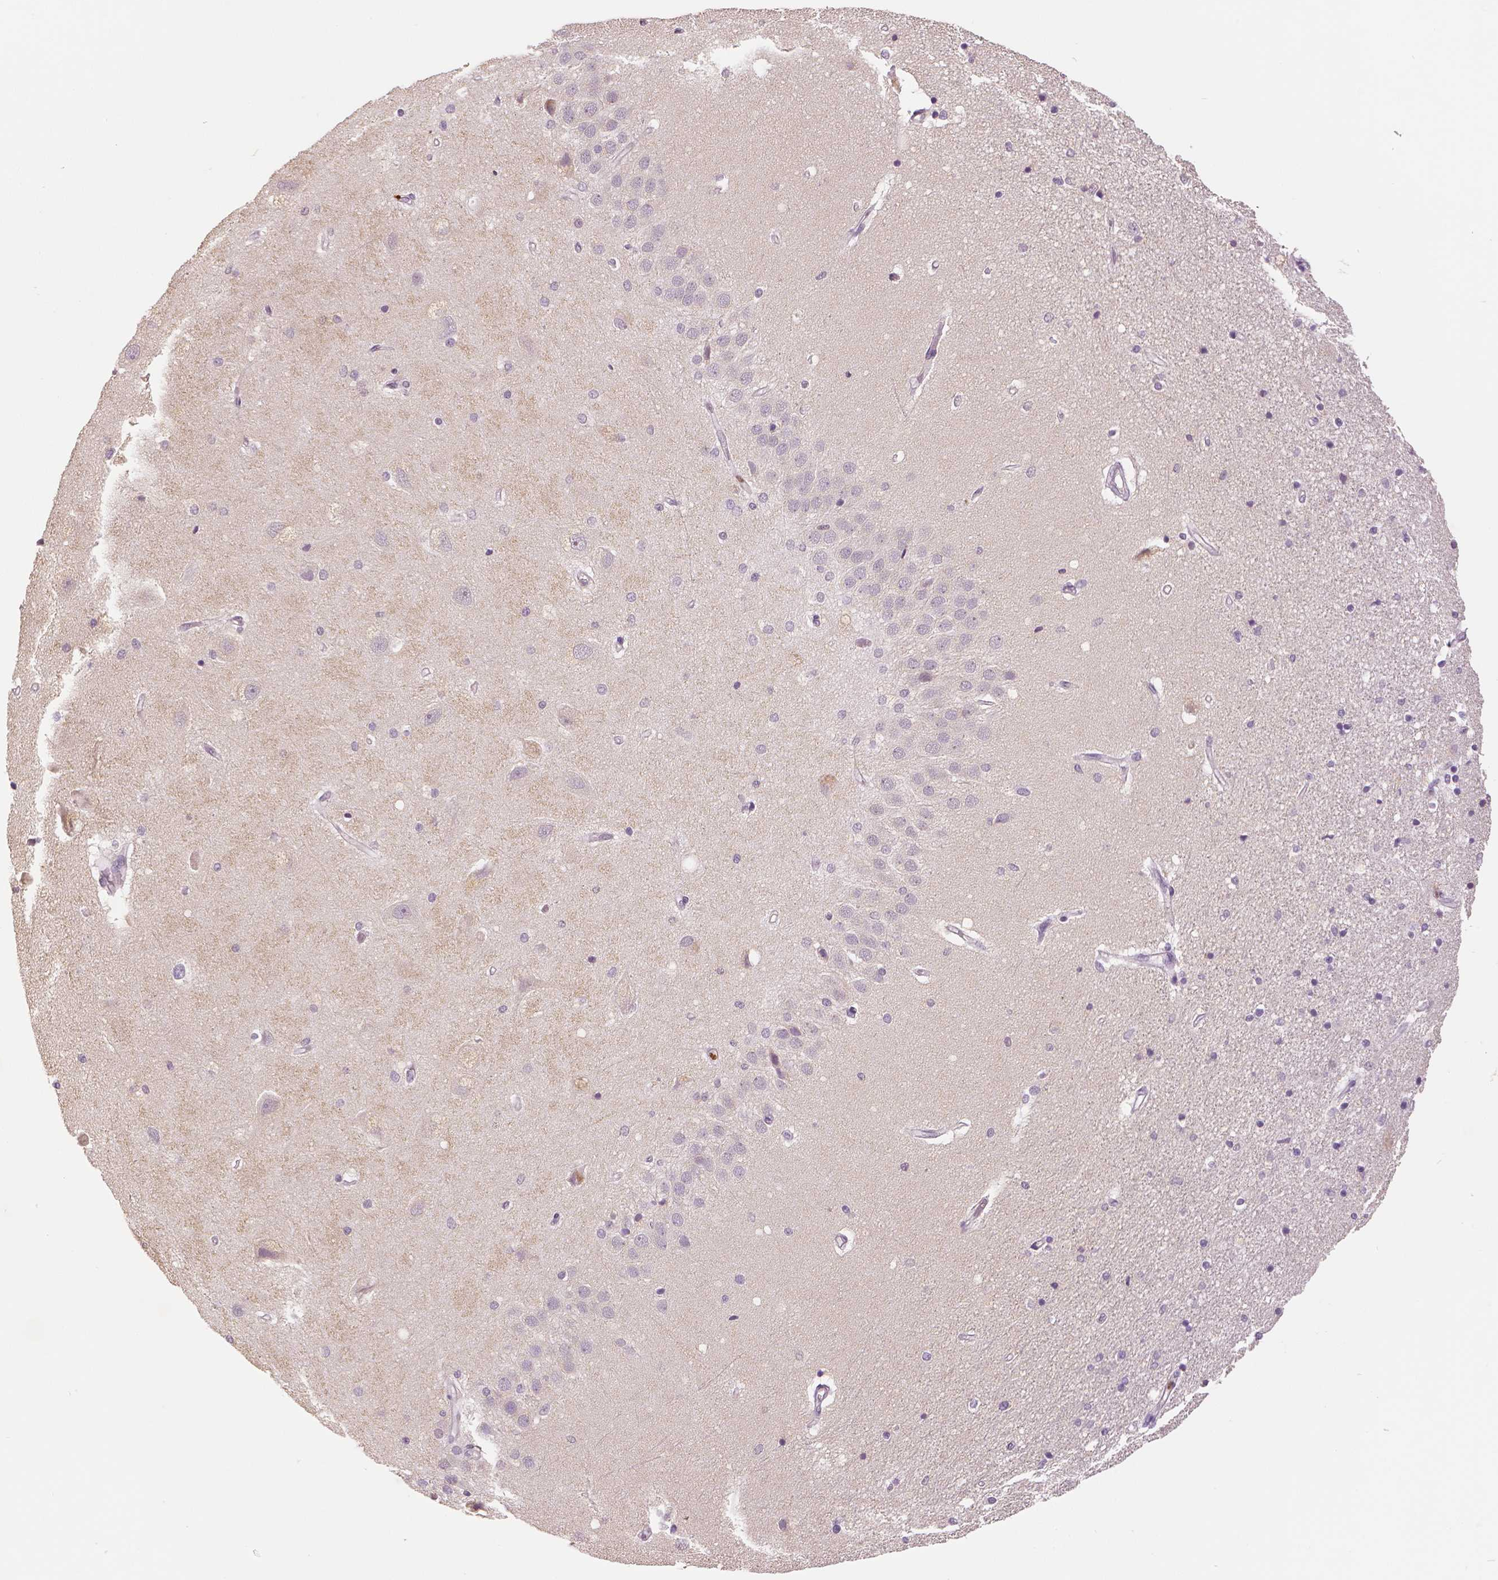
{"staining": {"intensity": "negative", "quantity": "none", "location": "none"}, "tissue": "hippocampus", "cell_type": "Glial cells", "image_type": "normal", "snomed": [{"axis": "morphology", "description": "Normal tissue, NOS"}, {"axis": "topography", "description": "Hippocampus"}], "caption": "Immunohistochemistry (IHC) of benign human hippocampus demonstrates no expression in glial cells. (DAB immunohistochemistry with hematoxylin counter stain).", "gene": "MKI67", "patient": {"sex": "male", "age": 63}}